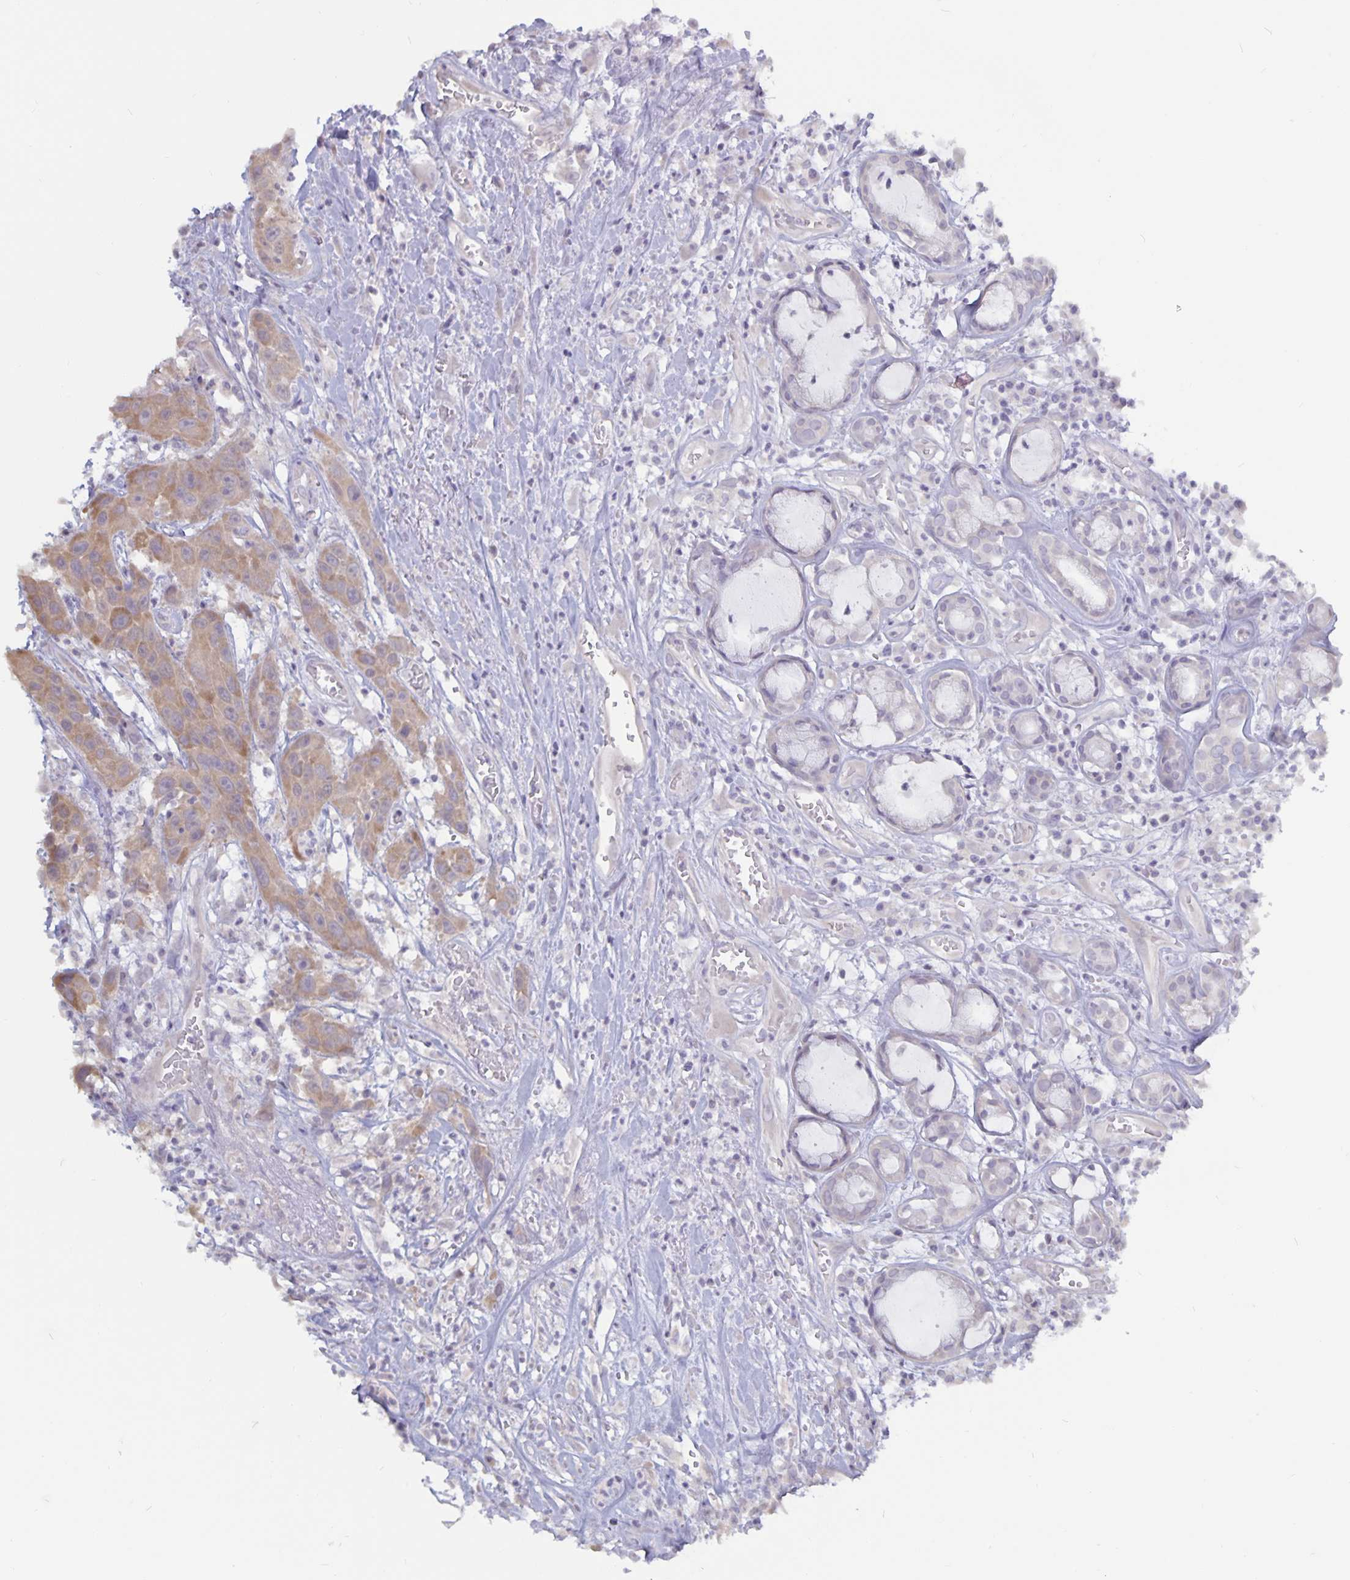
{"staining": {"intensity": "moderate", "quantity": "25%-75%", "location": "cytoplasmic/membranous"}, "tissue": "head and neck cancer", "cell_type": "Tumor cells", "image_type": "cancer", "snomed": [{"axis": "morphology", "description": "Squamous cell carcinoma, NOS"}, {"axis": "topography", "description": "Head-Neck"}], "caption": "Squamous cell carcinoma (head and neck) stained with a brown dye demonstrates moderate cytoplasmic/membranous positive staining in about 25%-75% of tumor cells.", "gene": "PLCB3", "patient": {"sex": "male", "age": 57}}